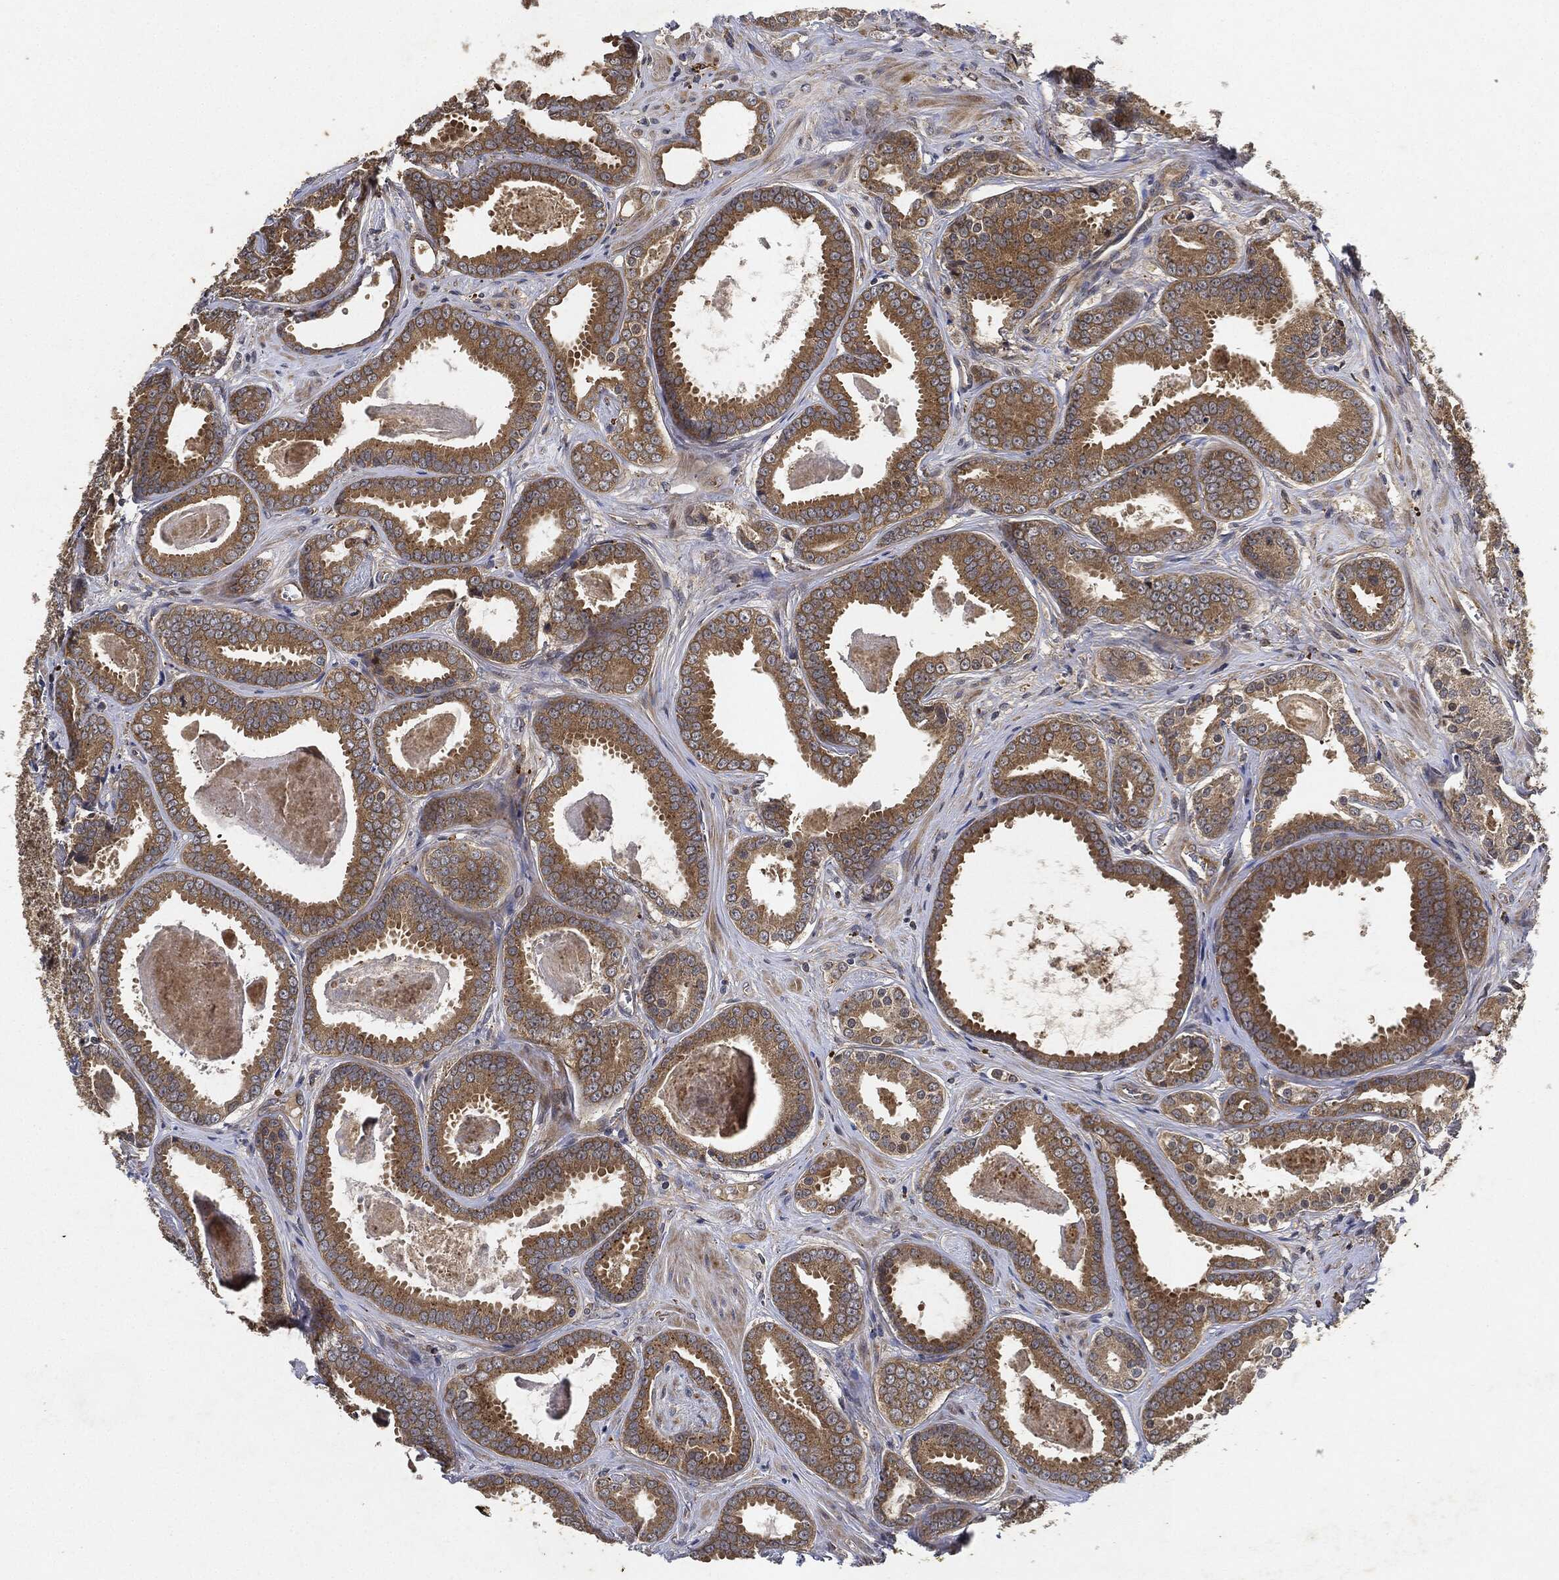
{"staining": {"intensity": "moderate", "quantity": ">75%", "location": "cytoplasmic/membranous"}, "tissue": "prostate cancer", "cell_type": "Tumor cells", "image_type": "cancer", "snomed": [{"axis": "morphology", "description": "Adenocarcinoma, NOS"}, {"axis": "topography", "description": "Prostate"}], "caption": "Human prostate cancer (adenocarcinoma) stained for a protein (brown) reveals moderate cytoplasmic/membranous positive positivity in approximately >75% of tumor cells.", "gene": "MLST8", "patient": {"sex": "male", "age": 61}}